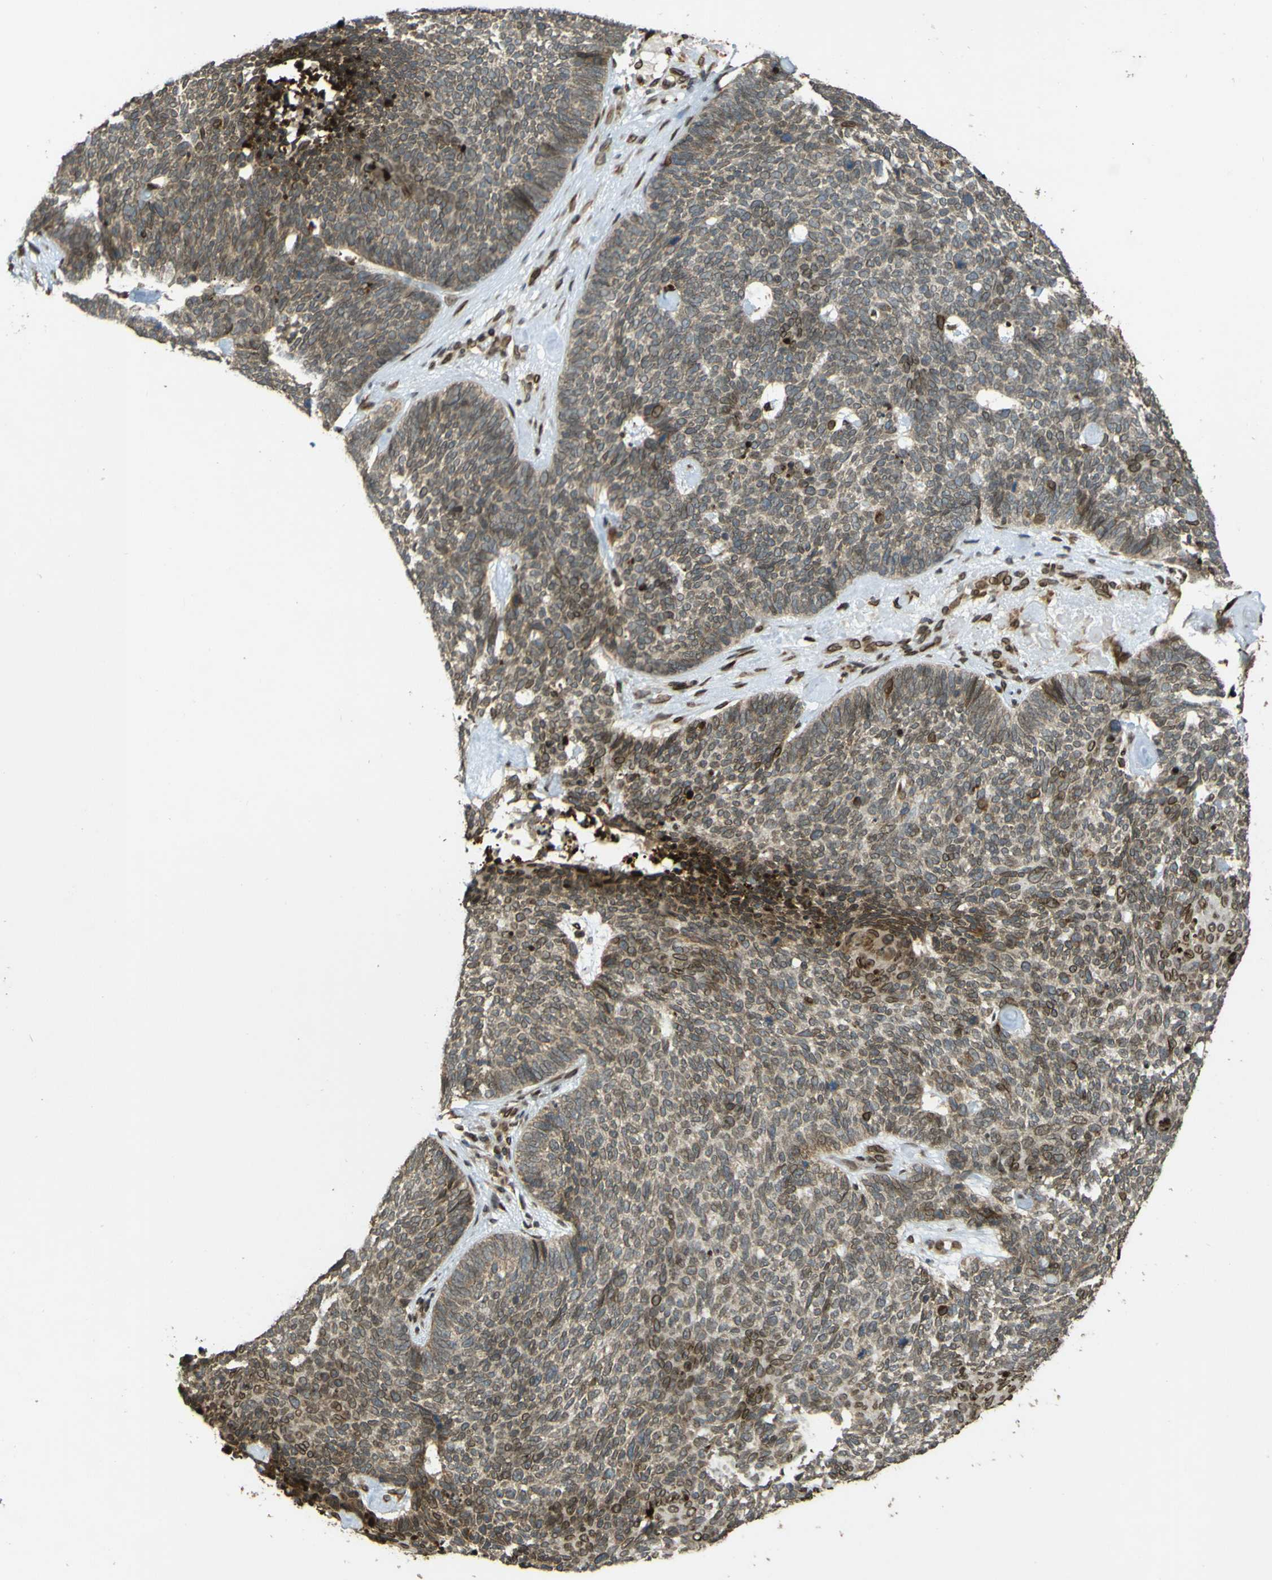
{"staining": {"intensity": "moderate", "quantity": "<25%", "location": "cytoplasmic/membranous,nuclear"}, "tissue": "skin cancer", "cell_type": "Tumor cells", "image_type": "cancer", "snomed": [{"axis": "morphology", "description": "Basal cell carcinoma"}, {"axis": "topography", "description": "Skin"}], "caption": "Immunohistochemistry of human skin basal cell carcinoma displays low levels of moderate cytoplasmic/membranous and nuclear positivity in about <25% of tumor cells.", "gene": "GALNT1", "patient": {"sex": "female", "age": 84}}